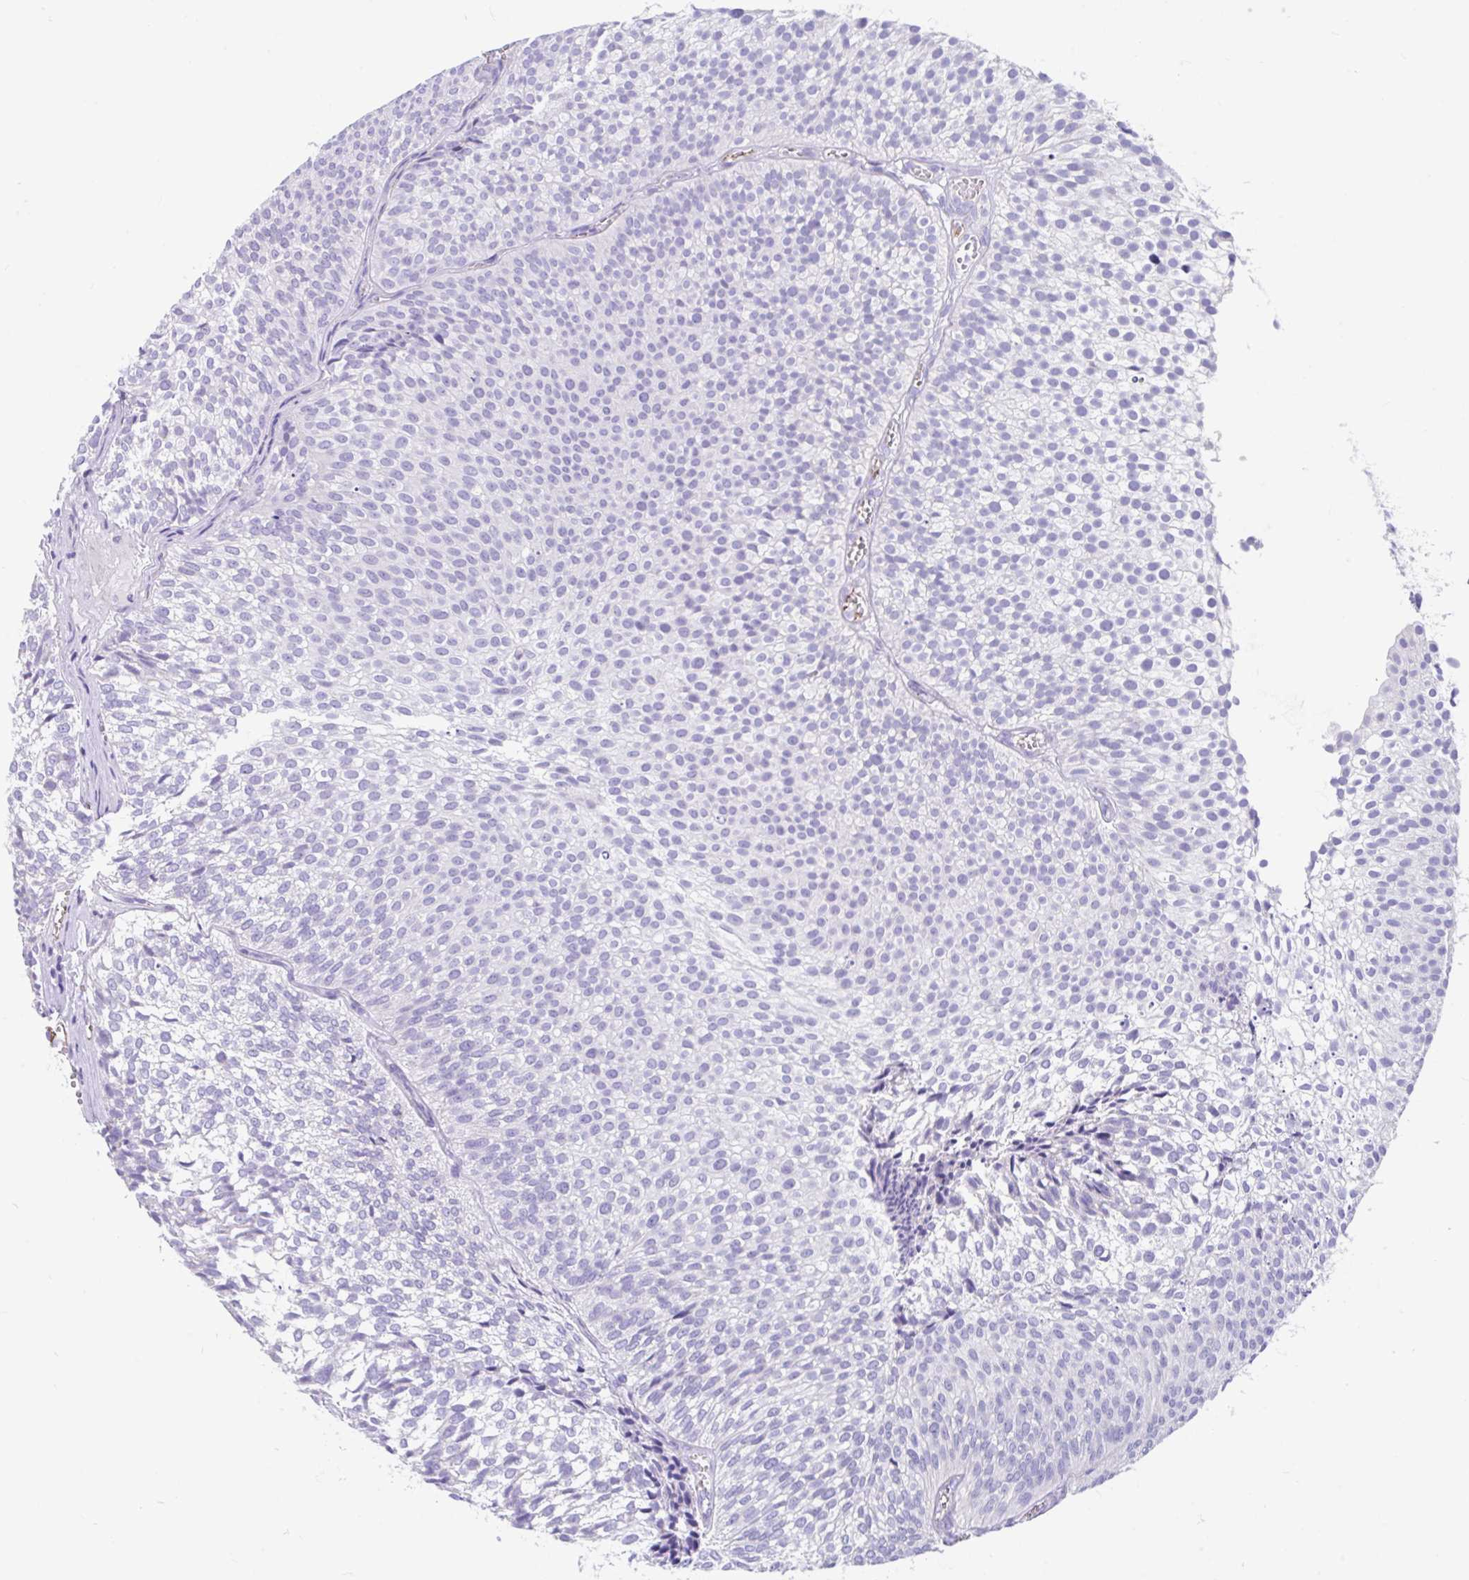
{"staining": {"intensity": "negative", "quantity": "none", "location": "none"}, "tissue": "urothelial cancer", "cell_type": "Tumor cells", "image_type": "cancer", "snomed": [{"axis": "morphology", "description": "Urothelial carcinoma, Low grade"}, {"axis": "topography", "description": "Urinary bladder"}], "caption": "DAB immunohistochemical staining of human urothelial cancer demonstrates no significant positivity in tumor cells. (DAB immunohistochemistry (IHC), high magnification).", "gene": "CCSAP", "patient": {"sex": "male", "age": 91}}